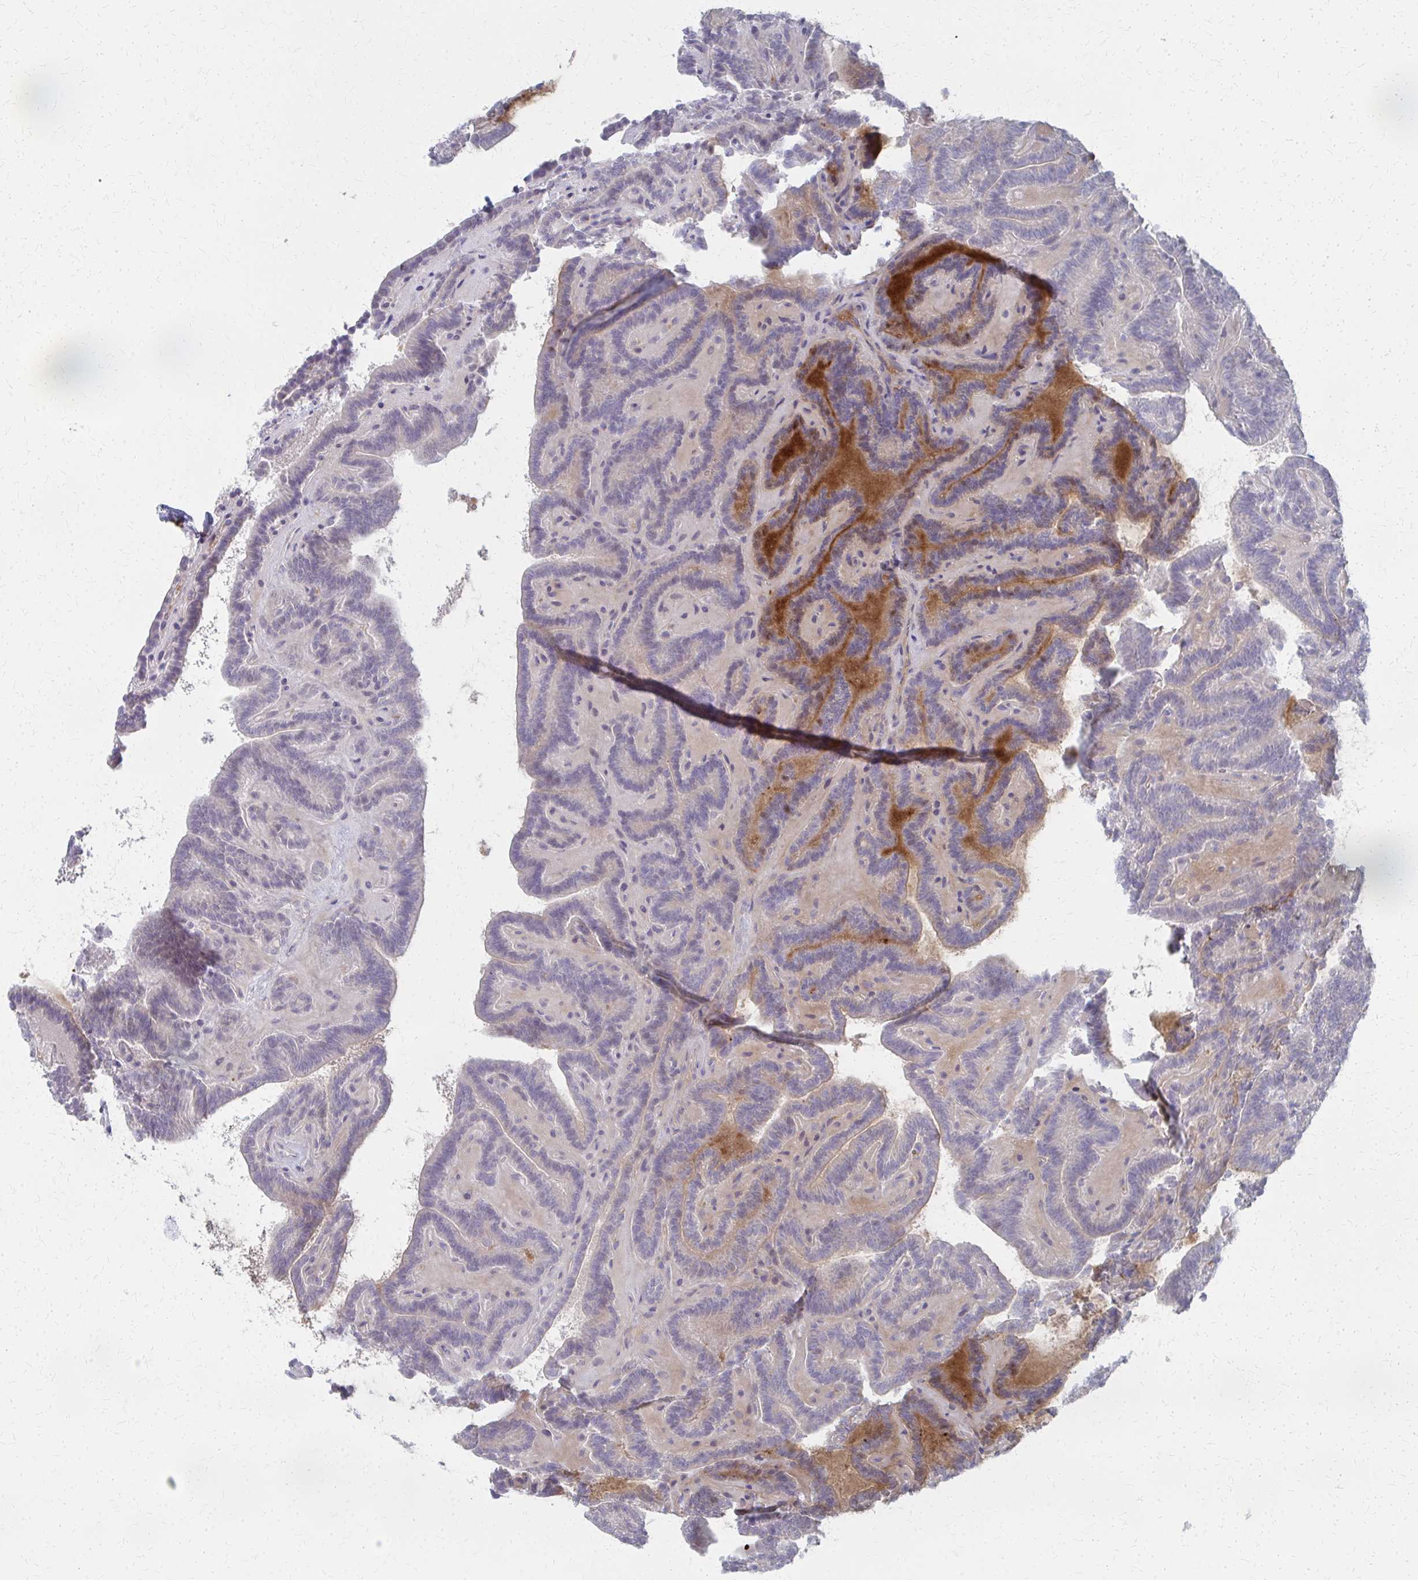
{"staining": {"intensity": "negative", "quantity": "none", "location": "none"}, "tissue": "thyroid cancer", "cell_type": "Tumor cells", "image_type": "cancer", "snomed": [{"axis": "morphology", "description": "Papillary adenocarcinoma, NOS"}, {"axis": "topography", "description": "Thyroid gland"}], "caption": "Tumor cells are negative for brown protein staining in thyroid papillary adenocarcinoma.", "gene": "MS4A2", "patient": {"sex": "female", "age": 21}}